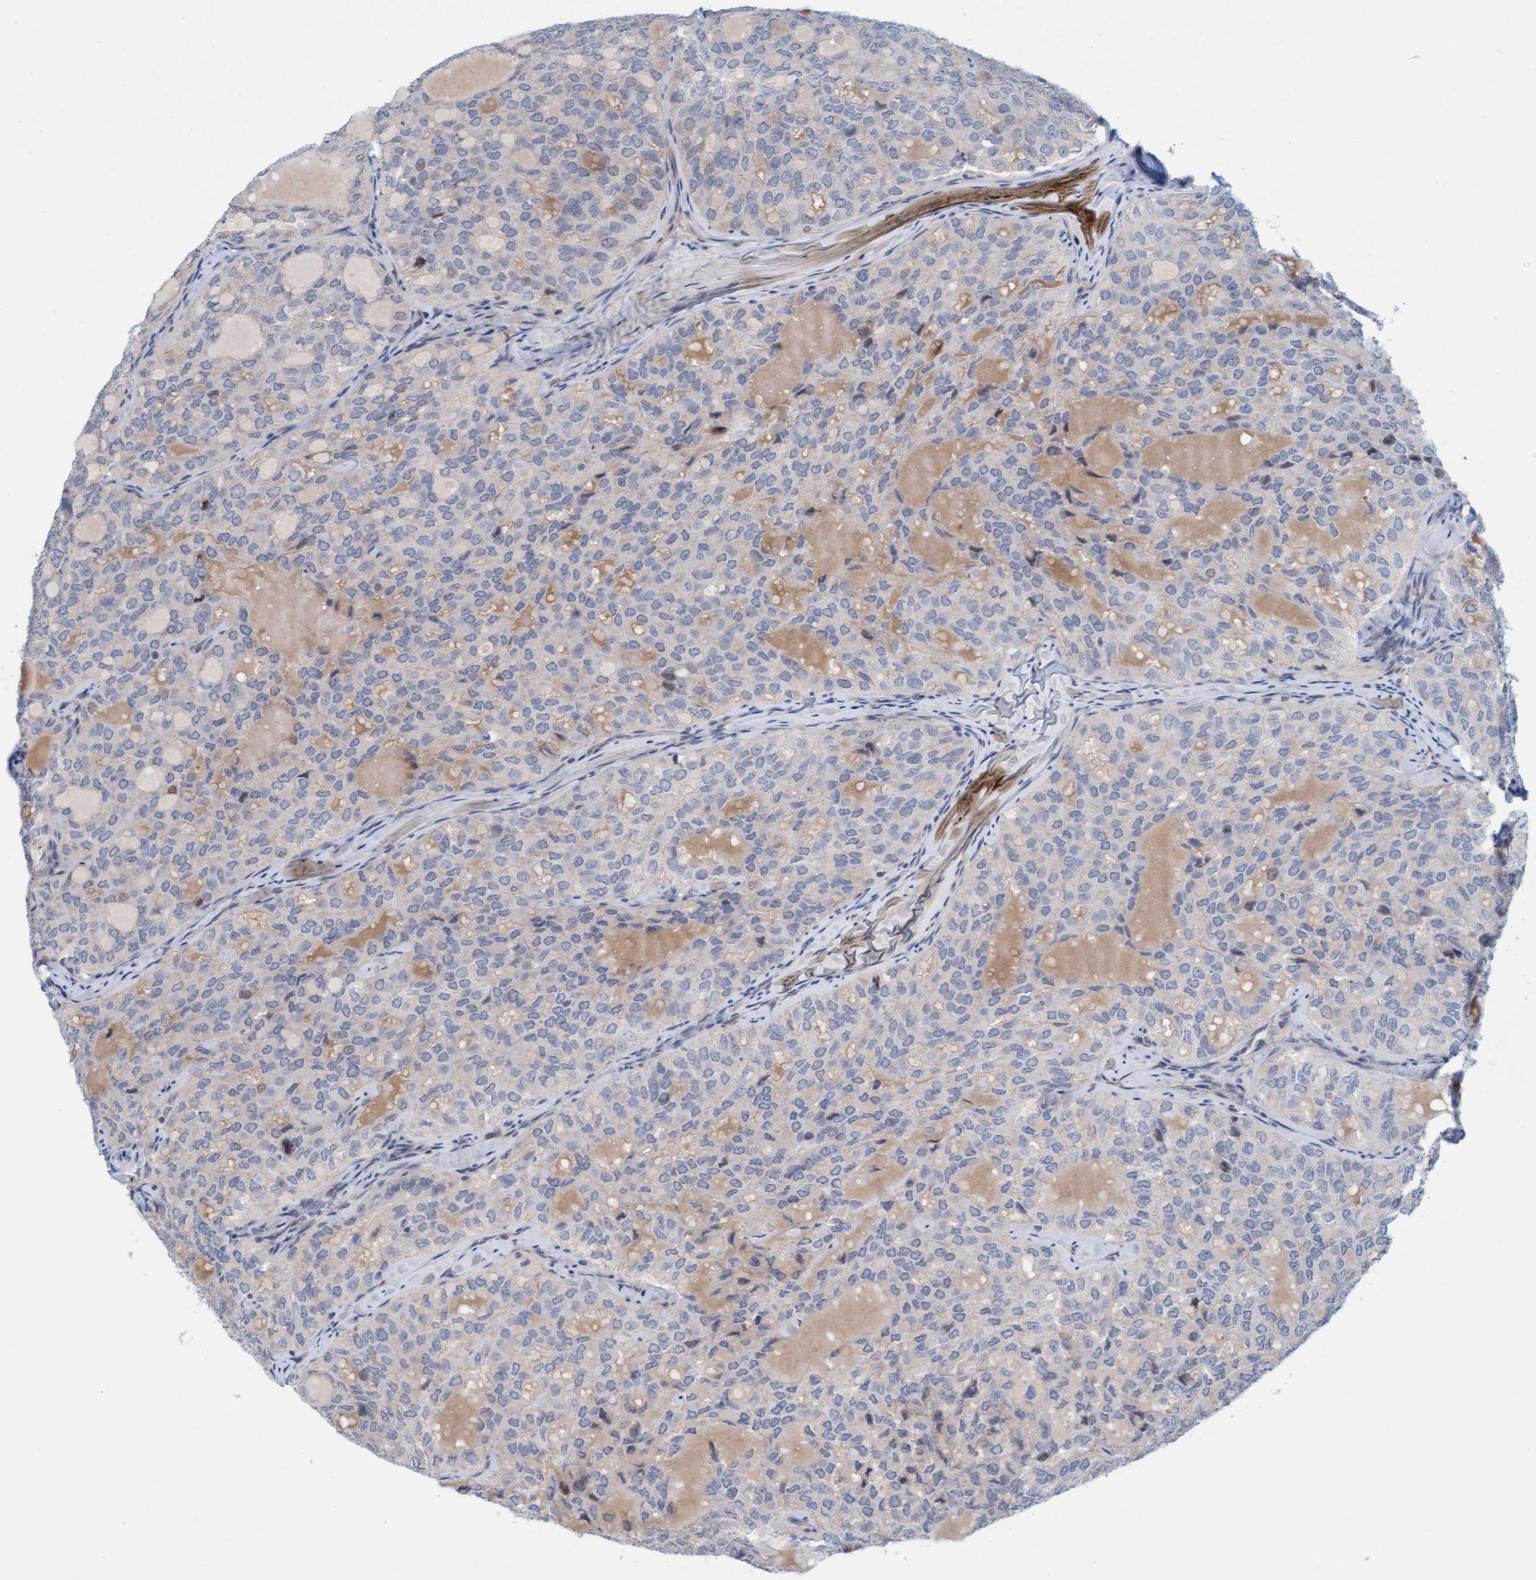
{"staining": {"intensity": "weak", "quantity": "<25%", "location": "nuclear"}, "tissue": "thyroid cancer", "cell_type": "Tumor cells", "image_type": "cancer", "snomed": [{"axis": "morphology", "description": "Follicular adenoma carcinoma, NOS"}, {"axis": "topography", "description": "Thyroid gland"}], "caption": "This is an immunohistochemistry histopathology image of human thyroid cancer (follicular adenoma carcinoma). There is no expression in tumor cells.", "gene": "ZC3H3", "patient": {"sex": "male", "age": 75}}